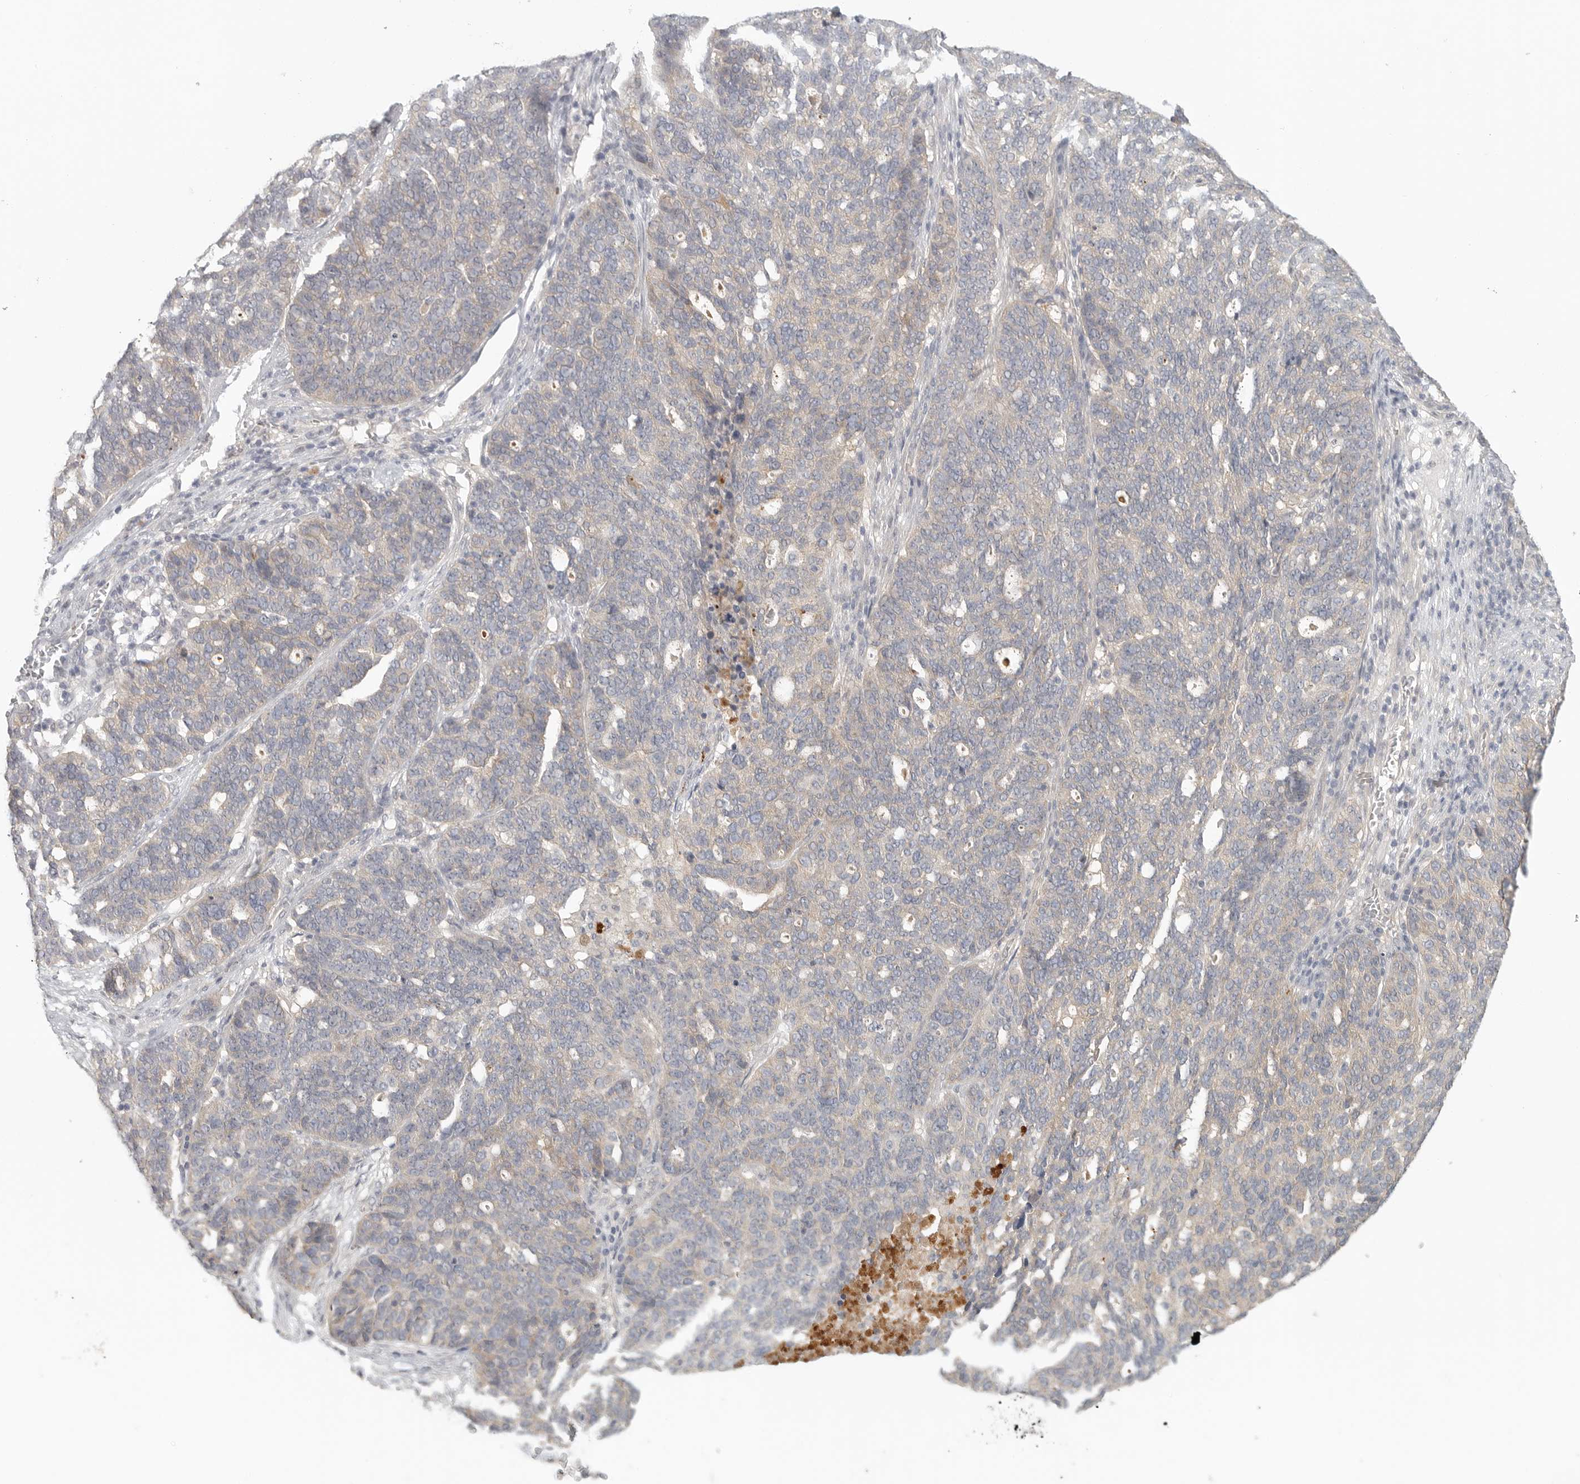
{"staining": {"intensity": "weak", "quantity": "25%-75%", "location": "cytoplasmic/membranous"}, "tissue": "ovarian cancer", "cell_type": "Tumor cells", "image_type": "cancer", "snomed": [{"axis": "morphology", "description": "Cystadenocarcinoma, serous, NOS"}, {"axis": "topography", "description": "Ovary"}], "caption": "Brown immunohistochemical staining in human ovarian cancer (serous cystadenocarcinoma) demonstrates weak cytoplasmic/membranous staining in approximately 25%-75% of tumor cells. (Brightfield microscopy of DAB IHC at high magnification).", "gene": "HDAC6", "patient": {"sex": "female", "age": 59}}